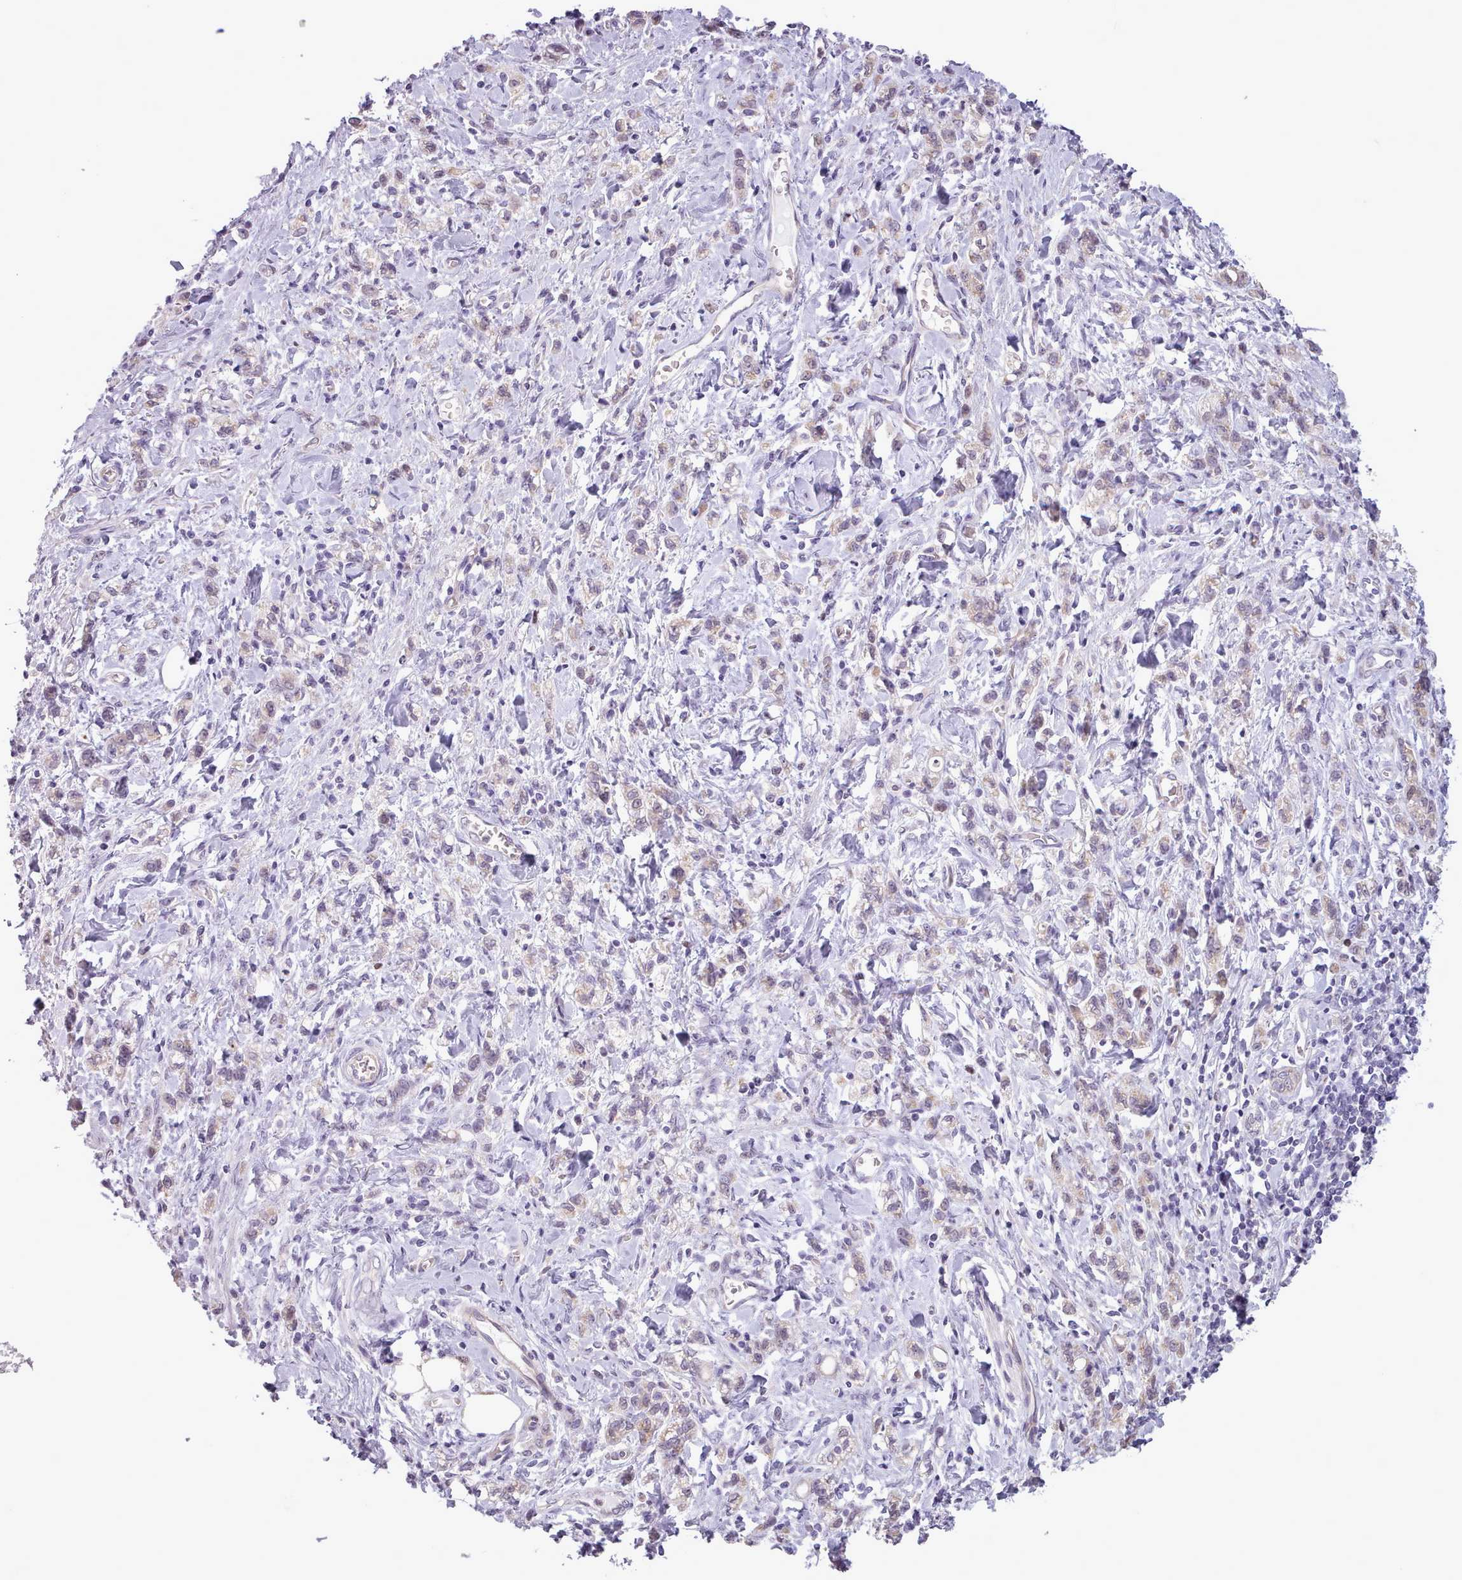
{"staining": {"intensity": "weak", "quantity": "25%-75%", "location": "nuclear"}, "tissue": "stomach cancer", "cell_type": "Tumor cells", "image_type": "cancer", "snomed": [{"axis": "morphology", "description": "Adenocarcinoma, NOS"}, {"axis": "topography", "description": "Stomach"}], "caption": "Tumor cells reveal low levels of weak nuclear expression in about 25%-75% of cells in adenocarcinoma (stomach).", "gene": "SLURP1", "patient": {"sex": "male", "age": 77}}